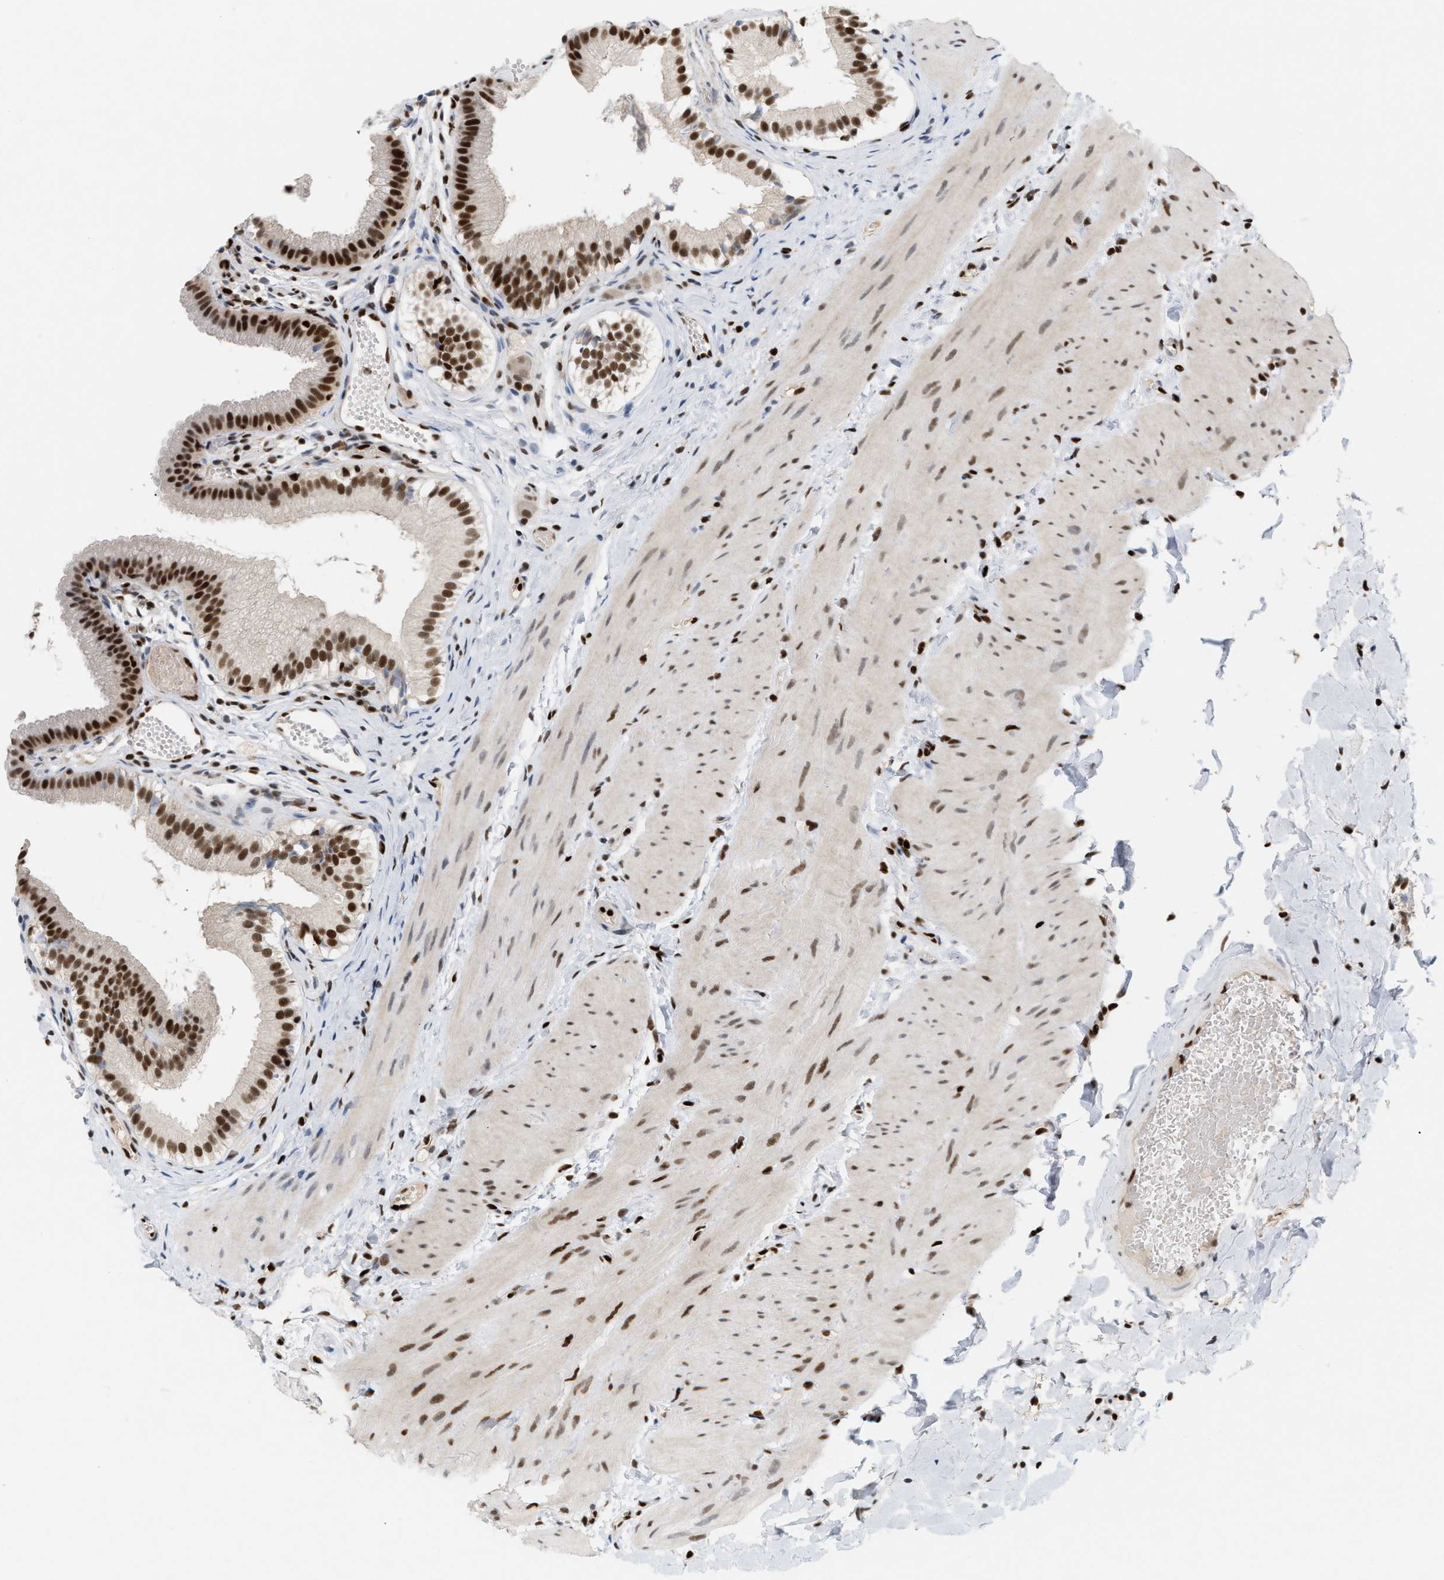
{"staining": {"intensity": "strong", "quantity": ">75%", "location": "nuclear"}, "tissue": "gallbladder", "cell_type": "Glandular cells", "image_type": "normal", "snomed": [{"axis": "morphology", "description": "Normal tissue, NOS"}, {"axis": "topography", "description": "Gallbladder"}], "caption": "A brown stain shows strong nuclear staining of a protein in glandular cells of unremarkable human gallbladder.", "gene": "C17orf49", "patient": {"sex": "female", "age": 26}}